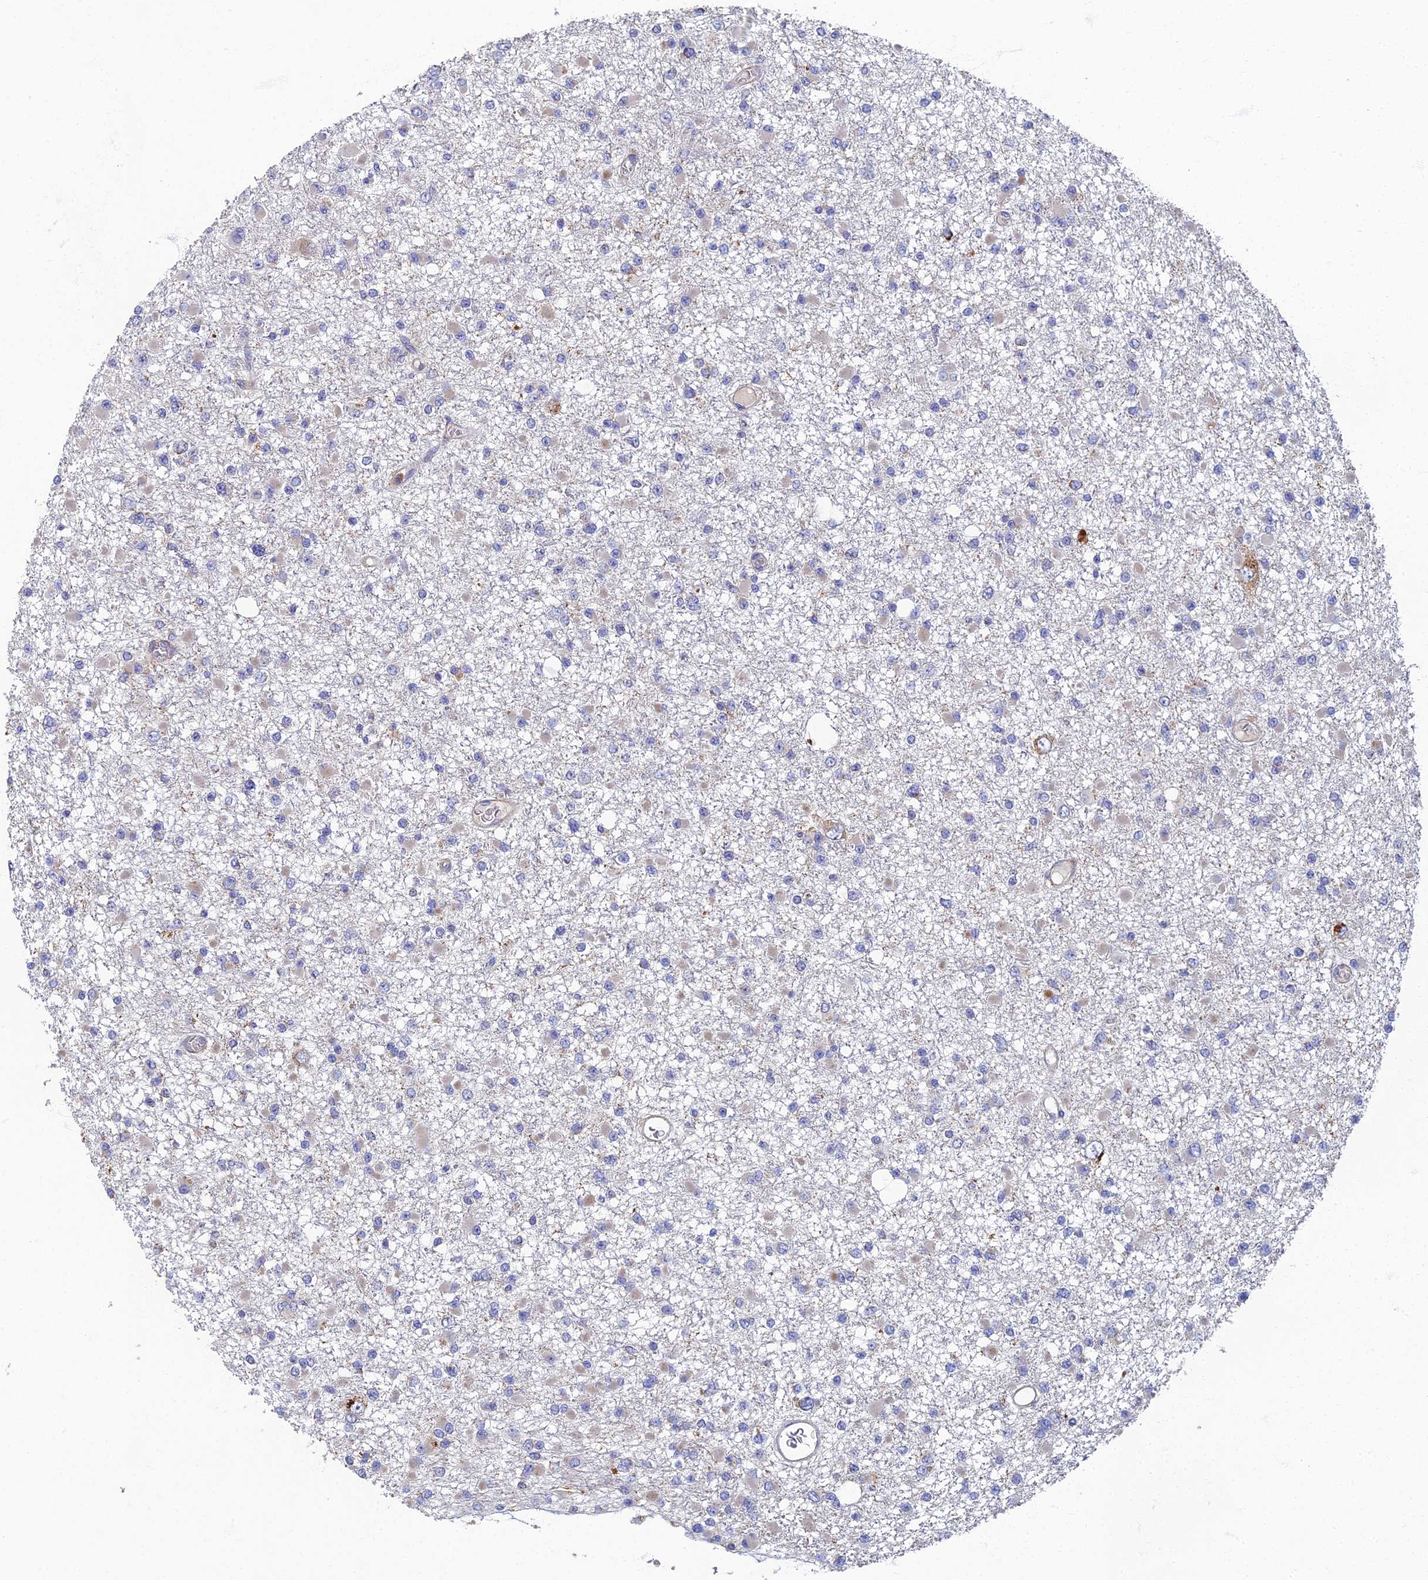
{"staining": {"intensity": "negative", "quantity": "none", "location": "none"}, "tissue": "glioma", "cell_type": "Tumor cells", "image_type": "cancer", "snomed": [{"axis": "morphology", "description": "Glioma, malignant, Low grade"}, {"axis": "topography", "description": "Brain"}], "caption": "Immunohistochemistry (IHC) of malignant low-grade glioma exhibits no expression in tumor cells.", "gene": "RNASEK", "patient": {"sex": "female", "age": 22}}